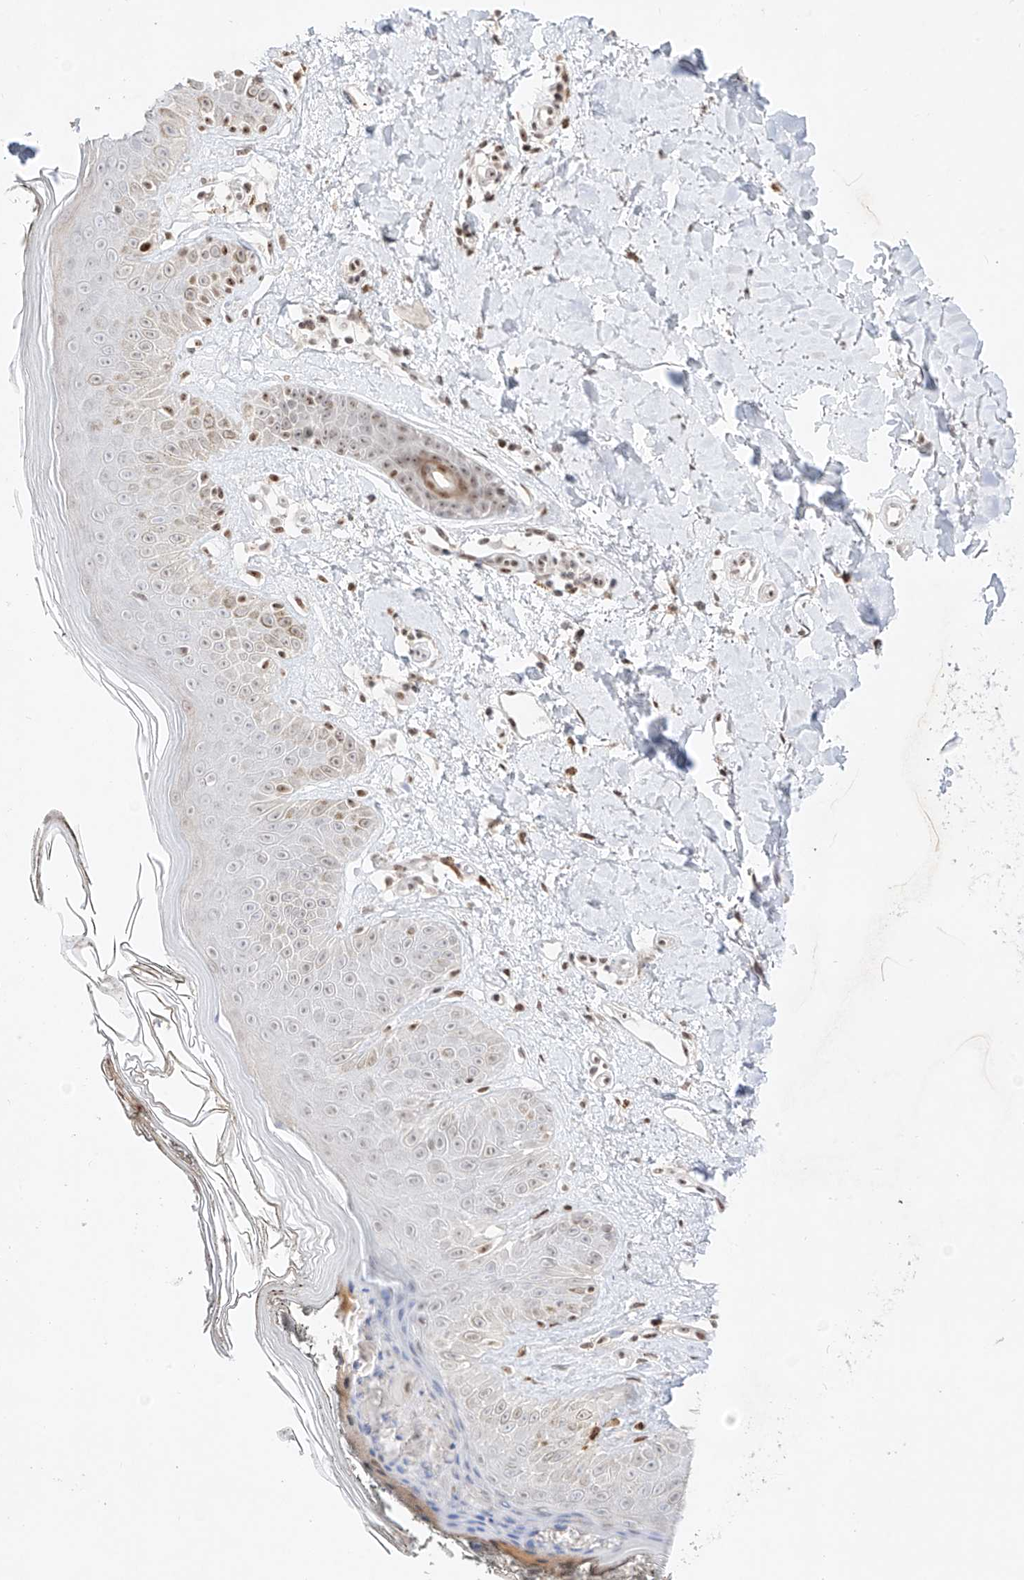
{"staining": {"intensity": "weak", "quantity": "25%-75%", "location": "nuclear"}, "tissue": "skin", "cell_type": "Fibroblasts", "image_type": "normal", "snomed": [{"axis": "morphology", "description": "Normal tissue, NOS"}, {"axis": "topography", "description": "Skin"}], "caption": "IHC (DAB (3,3'-diaminobenzidine)) staining of unremarkable human skin exhibits weak nuclear protein expression in approximately 25%-75% of fibroblasts.", "gene": "ZNF512", "patient": {"sex": "female", "age": 64}}